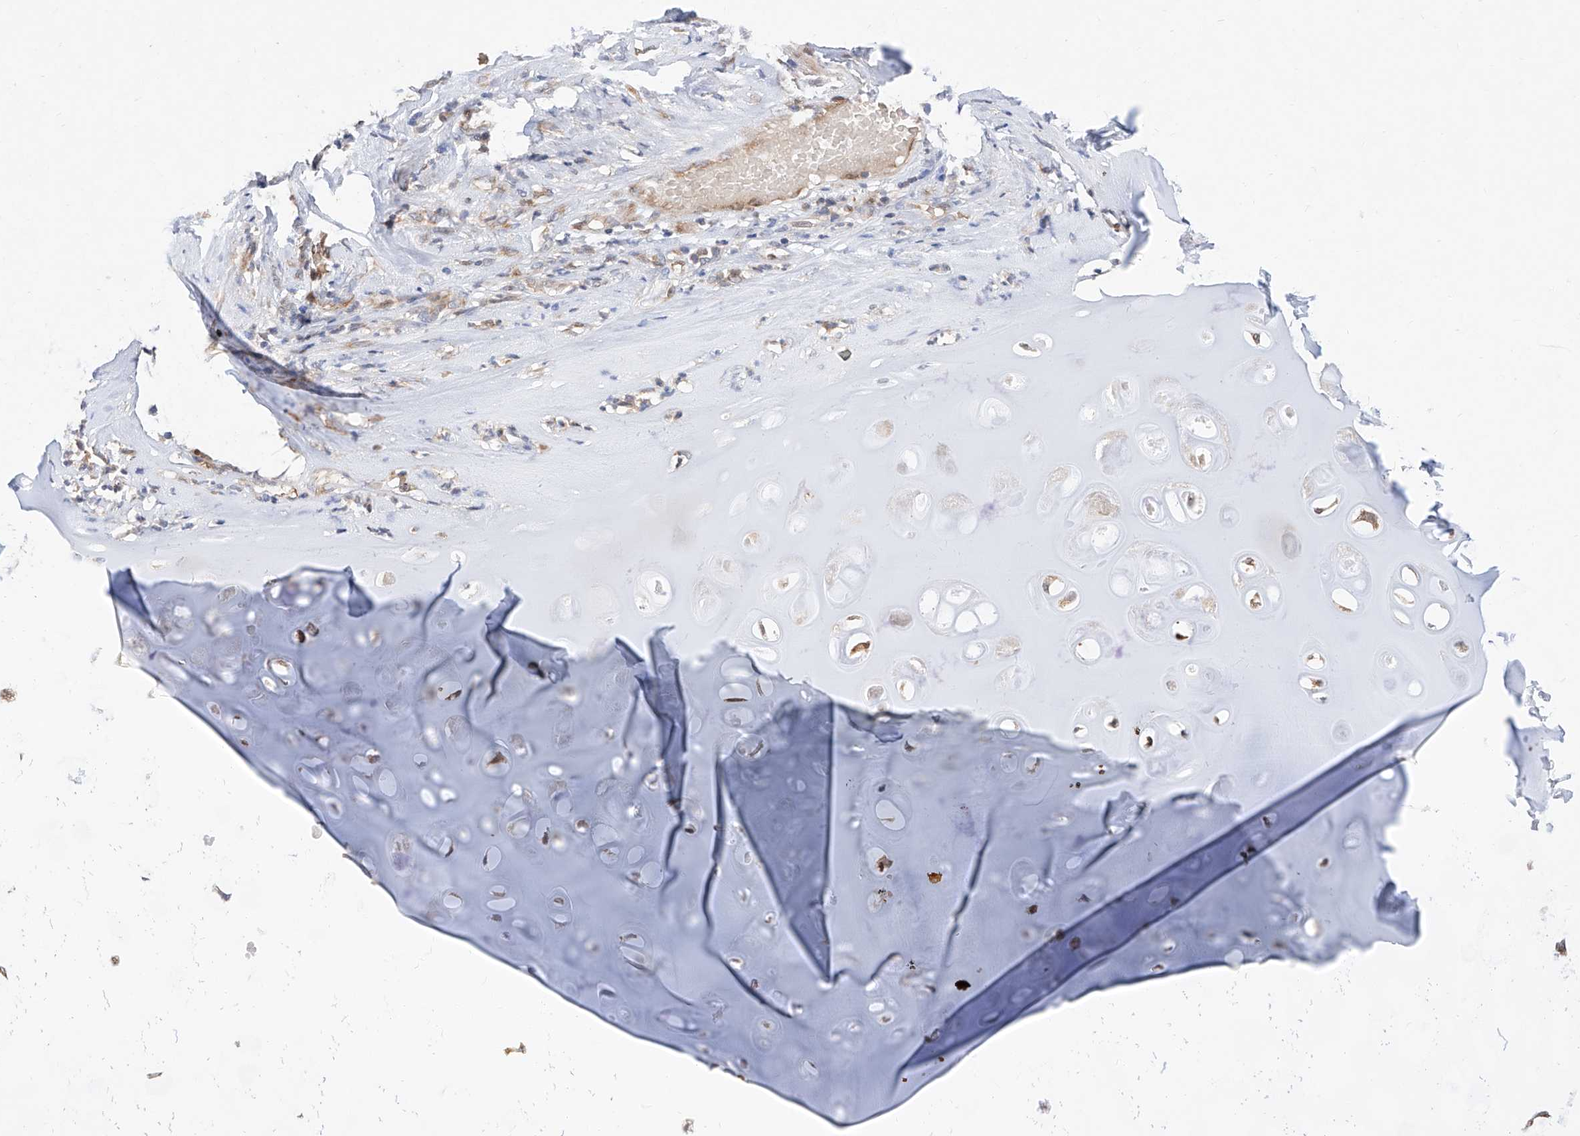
{"staining": {"intensity": "moderate", "quantity": ">75%", "location": "cytoplasmic/membranous"}, "tissue": "adipose tissue", "cell_type": "Adipocytes", "image_type": "normal", "snomed": [{"axis": "morphology", "description": "Normal tissue, NOS"}, {"axis": "morphology", "description": "Basal cell carcinoma"}, {"axis": "topography", "description": "Cartilage tissue"}, {"axis": "topography", "description": "Nasopharynx"}, {"axis": "topography", "description": "Oral tissue"}], "caption": "Benign adipose tissue demonstrates moderate cytoplasmic/membranous staining in approximately >75% of adipocytes.", "gene": "FUCA2", "patient": {"sex": "female", "age": 77}}